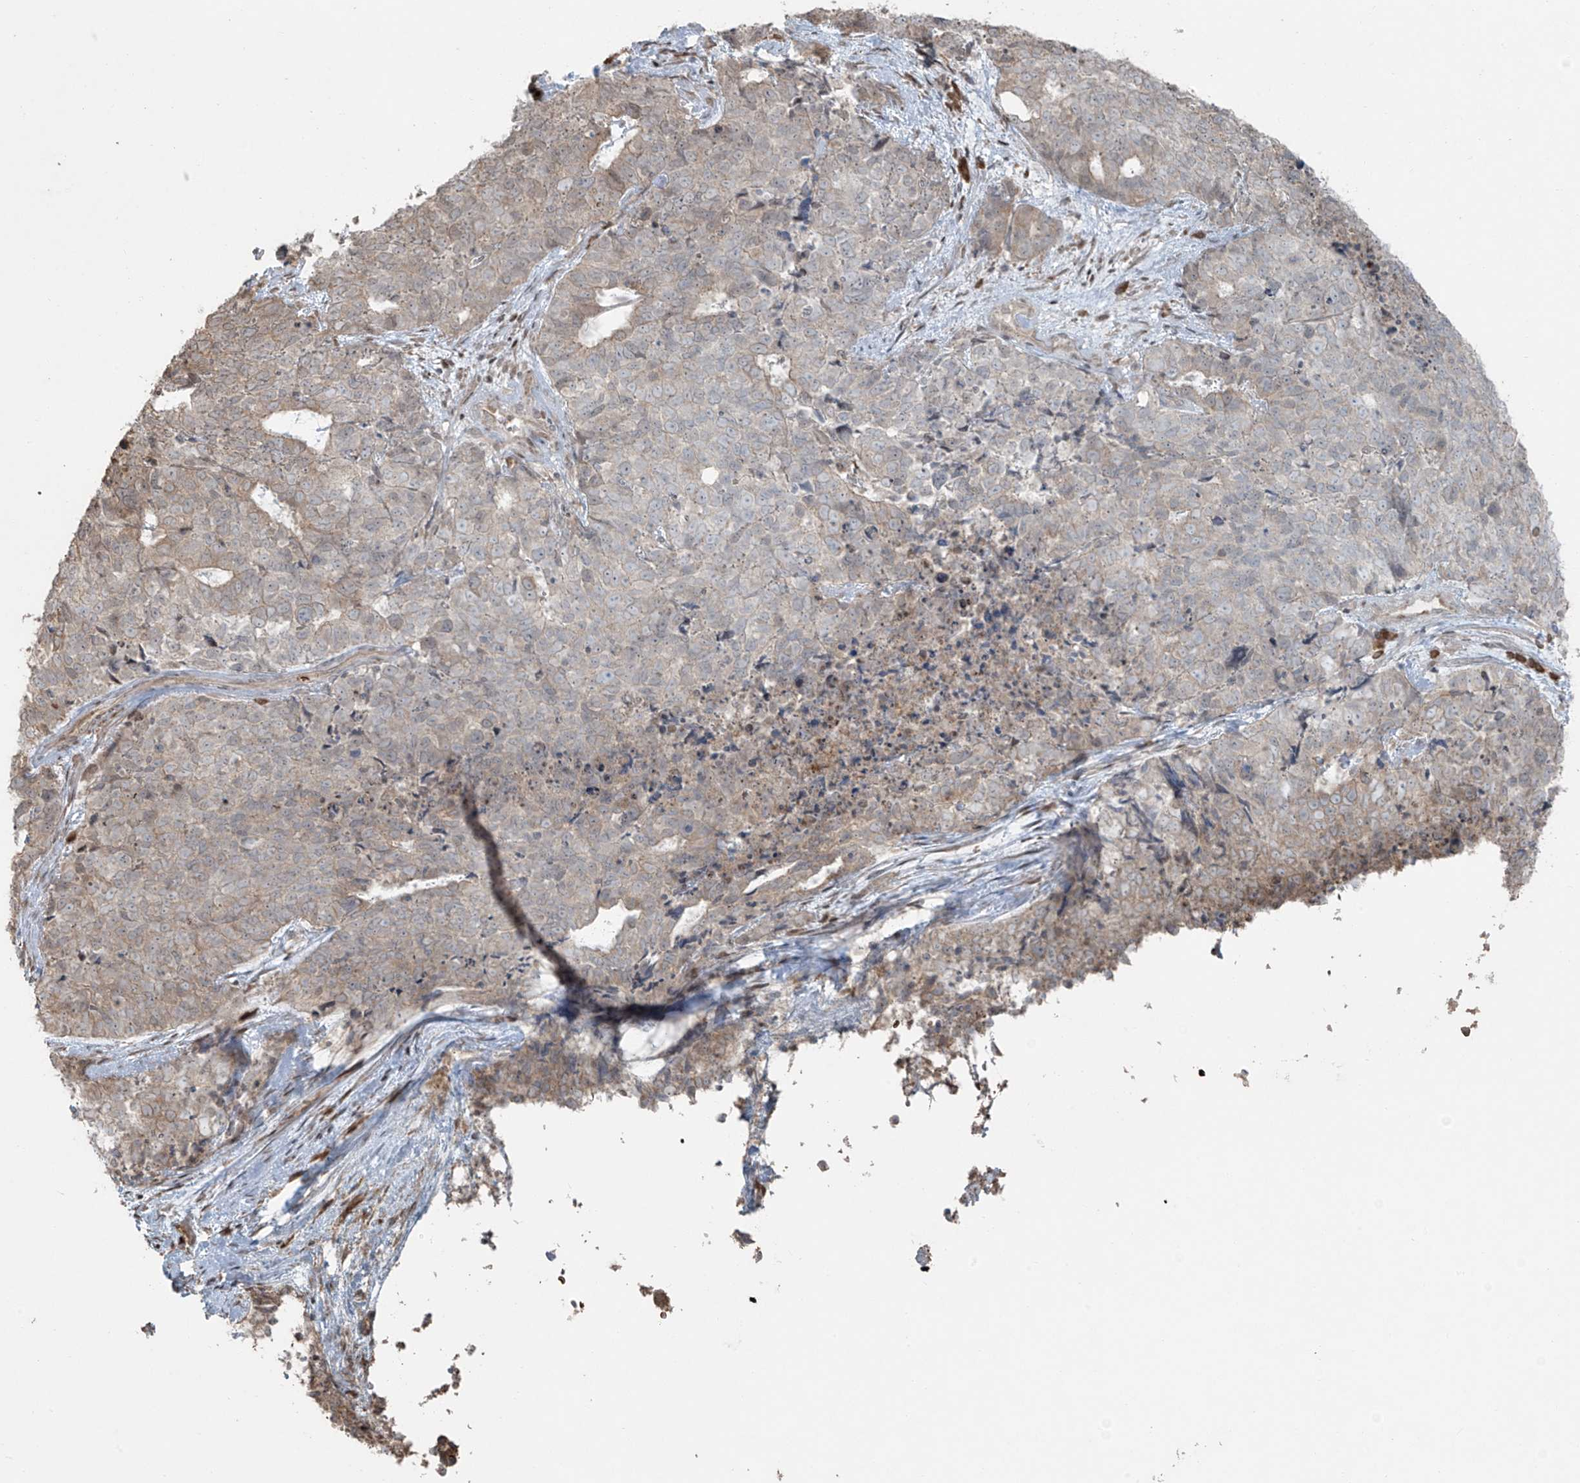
{"staining": {"intensity": "negative", "quantity": "none", "location": "none"}, "tissue": "cervical cancer", "cell_type": "Tumor cells", "image_type": "cancer", "snomed": [{"axis": "morphology", "description": "Squamous cell carcinoma, NOS"}, {"axis": "topography", "description": "Cervix"}], "caption": "Cervical squamous cell carcinoma was stained to show a protein in brown. There is no significant positivity in tumor cells.", "gene": "TTC22", "patient": {"sex": "female", "age": 63}}